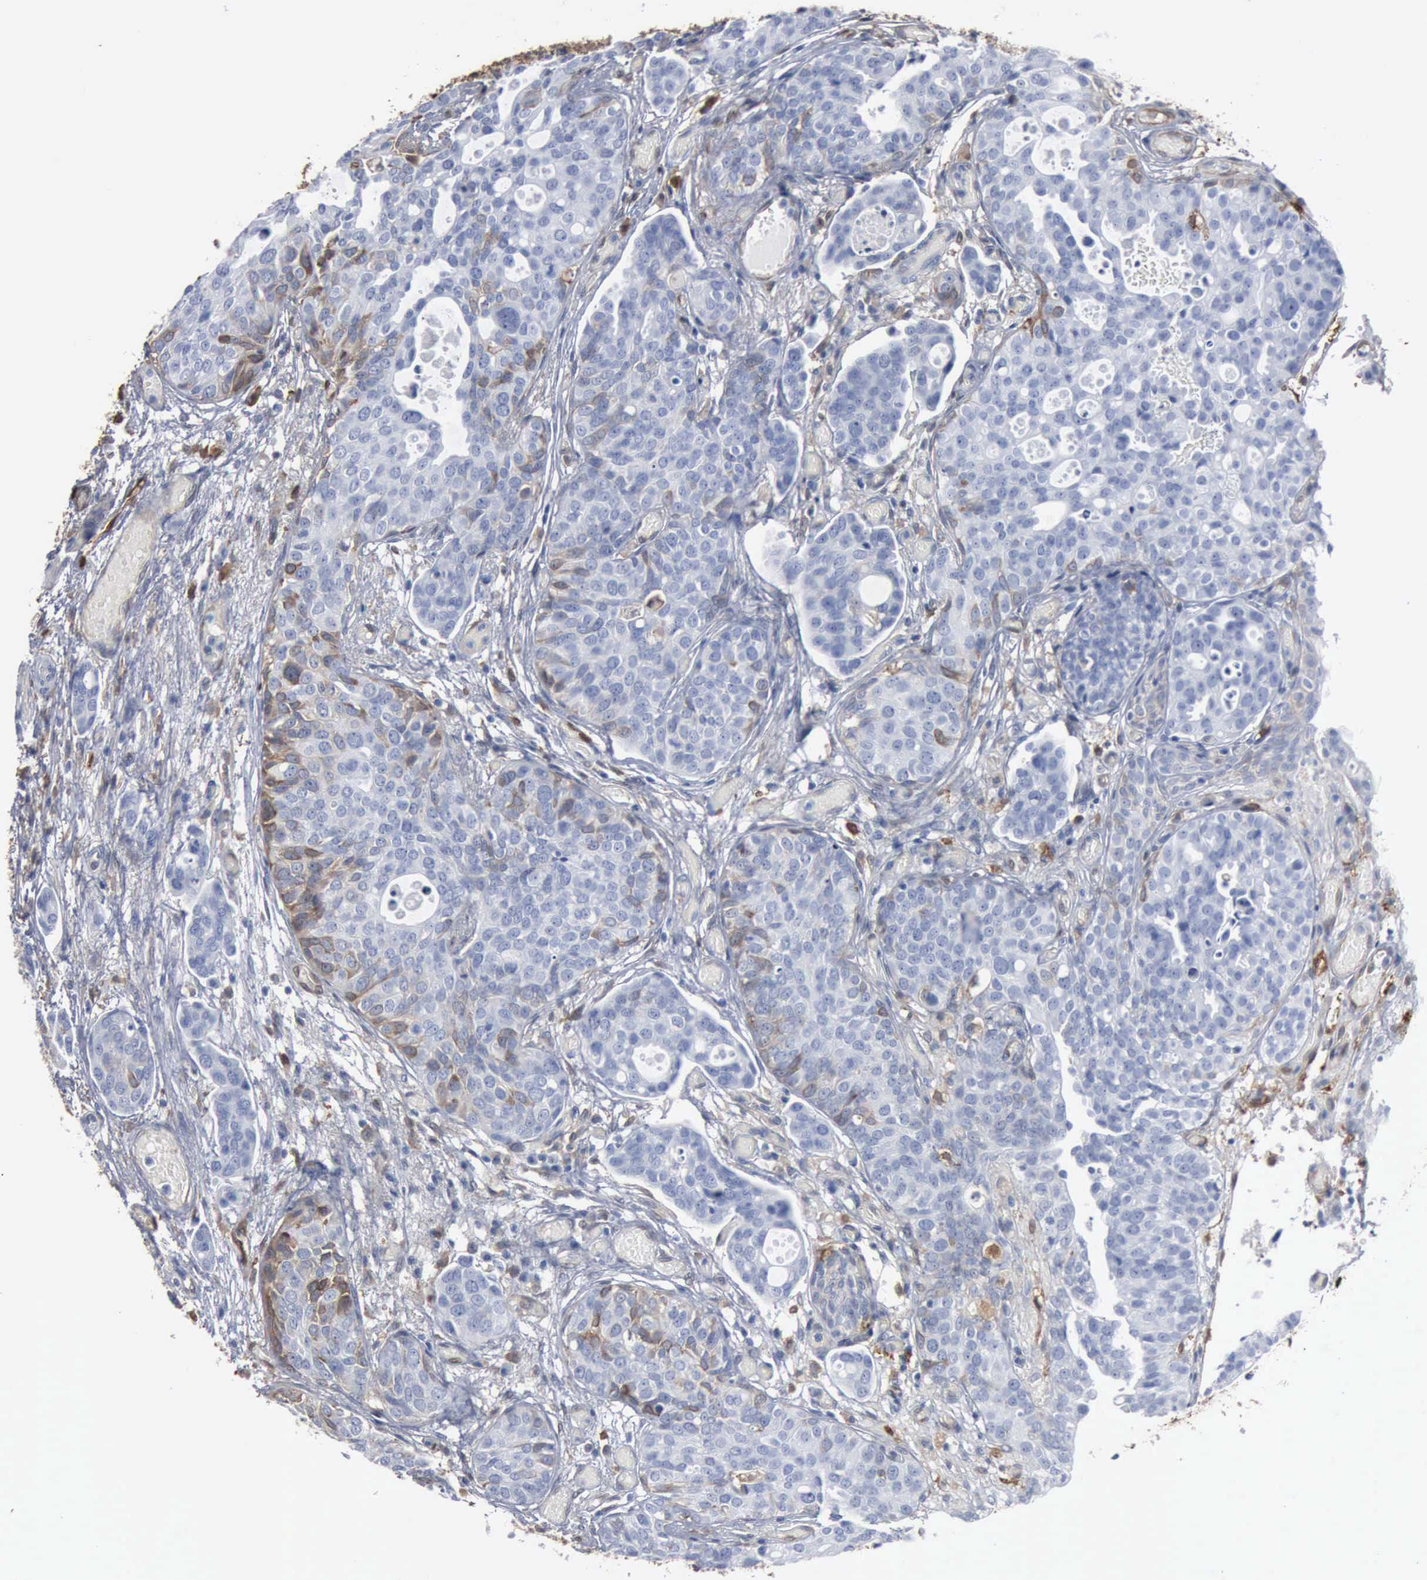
{"staining": {"intensity": "negative", "quantity": "none", "location": "none"}, "tissue": "urothelial cancer", "cell_type": "Tumor cells", "image_type": "cancer", "snomed": [{"axis": "morphology", "description": "Urothelial carcinoma, High grade"}, {"axis": "topography", "description": "Urinary bladder"}], "caption": "Tumor cells are negative for protein expression in human high-grade urothelial carcinoma. Nuclei are stained in blue.", "gene": "FSCN1", "patient": {"sex": "male", "age": 78}}